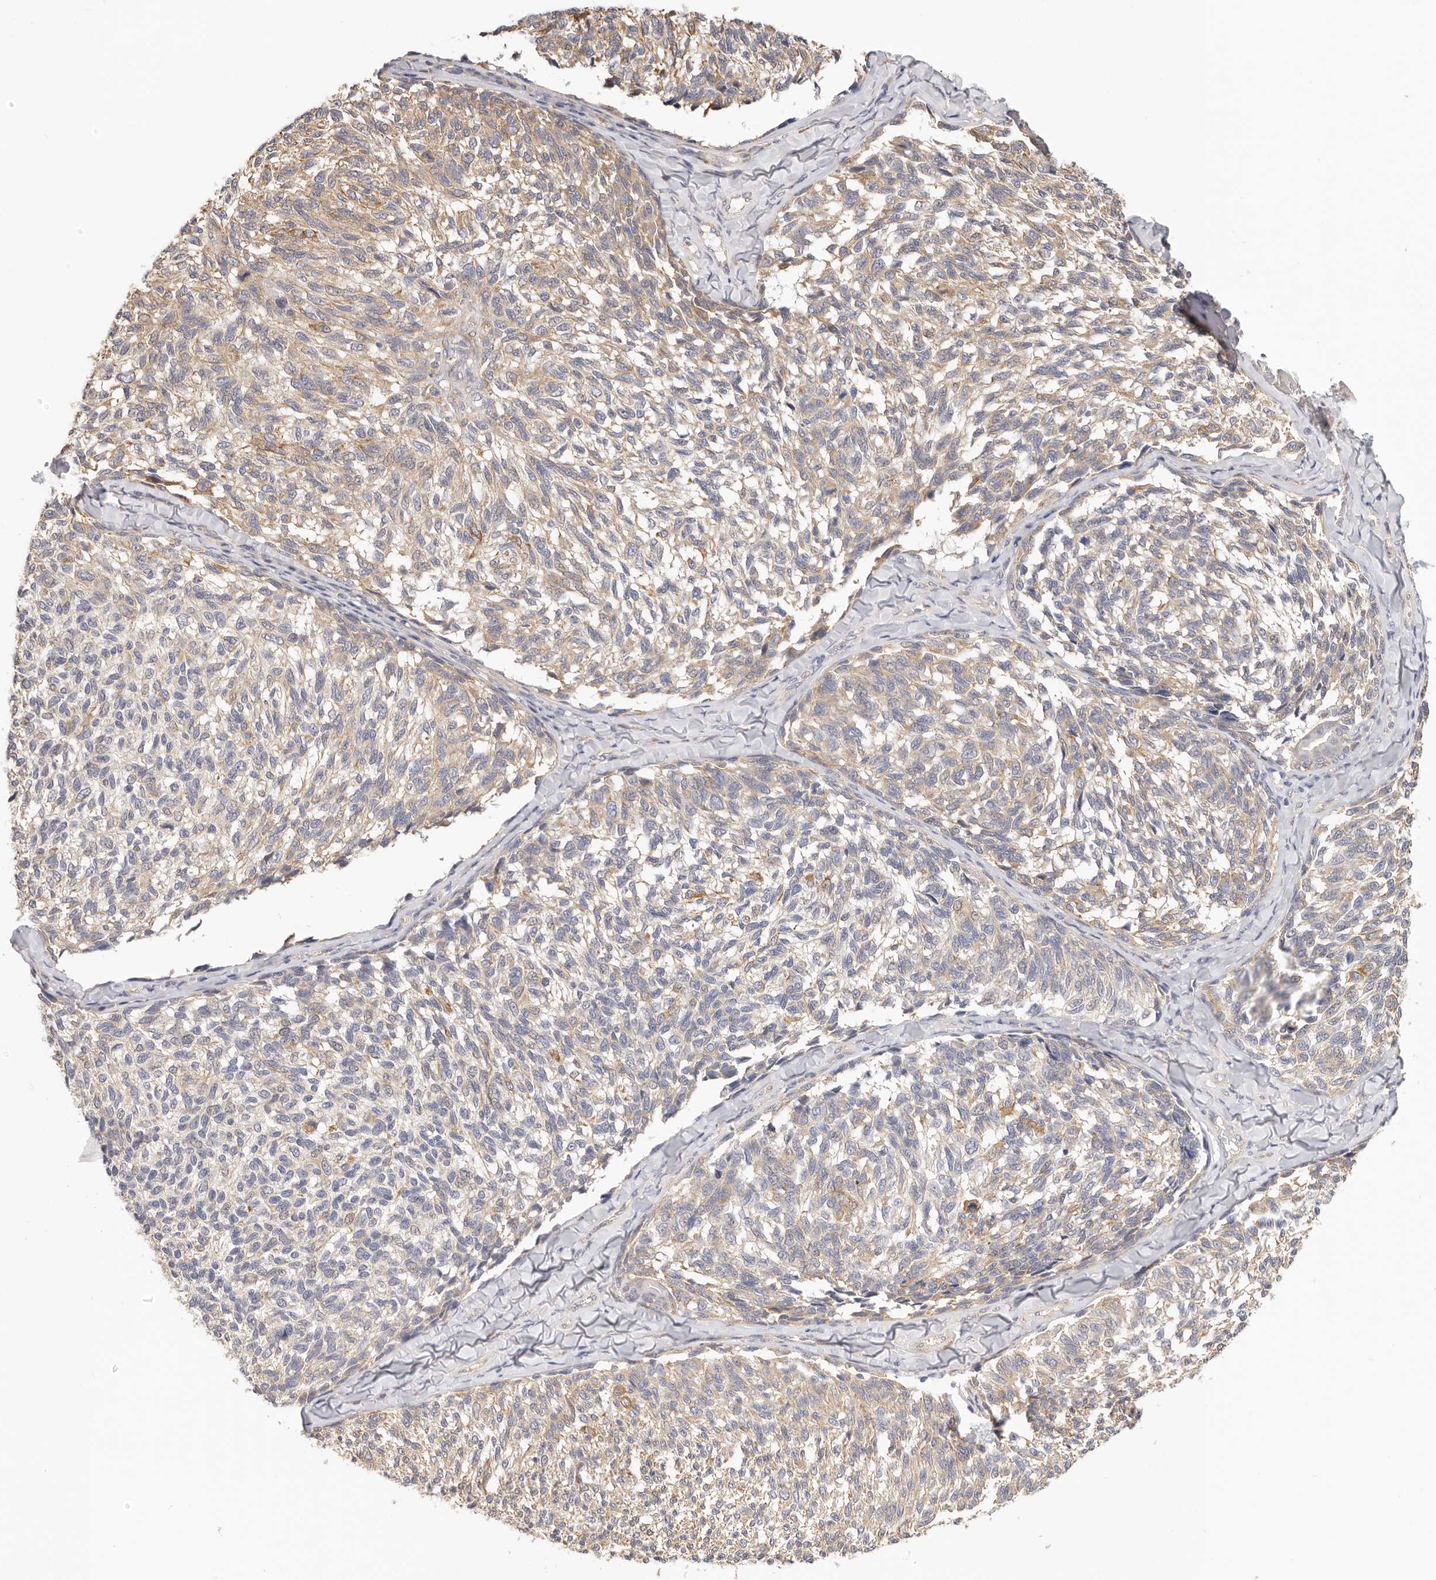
{"staining": {"intensity": "moderate", "quantity": "25%-75%", "location": "cytoplasmic/membranous"}, "tissue": "melanoma", "cell_type": "Tumor cells", "image_type": "cancer", "snomed": [{"axis": "morphology", "description": "Malignant melanoma, NOS"}, {"axis": "topography", "description": "Skin"}], "caption": "About 25%-75% of tumor cells in malignant melanoma show moderate cytoplasmic/membranous protein expression as visualized by brown immunohistochemical staining.", "gene": "AFDN", "patient": {"sex": "female", "age": 73}}